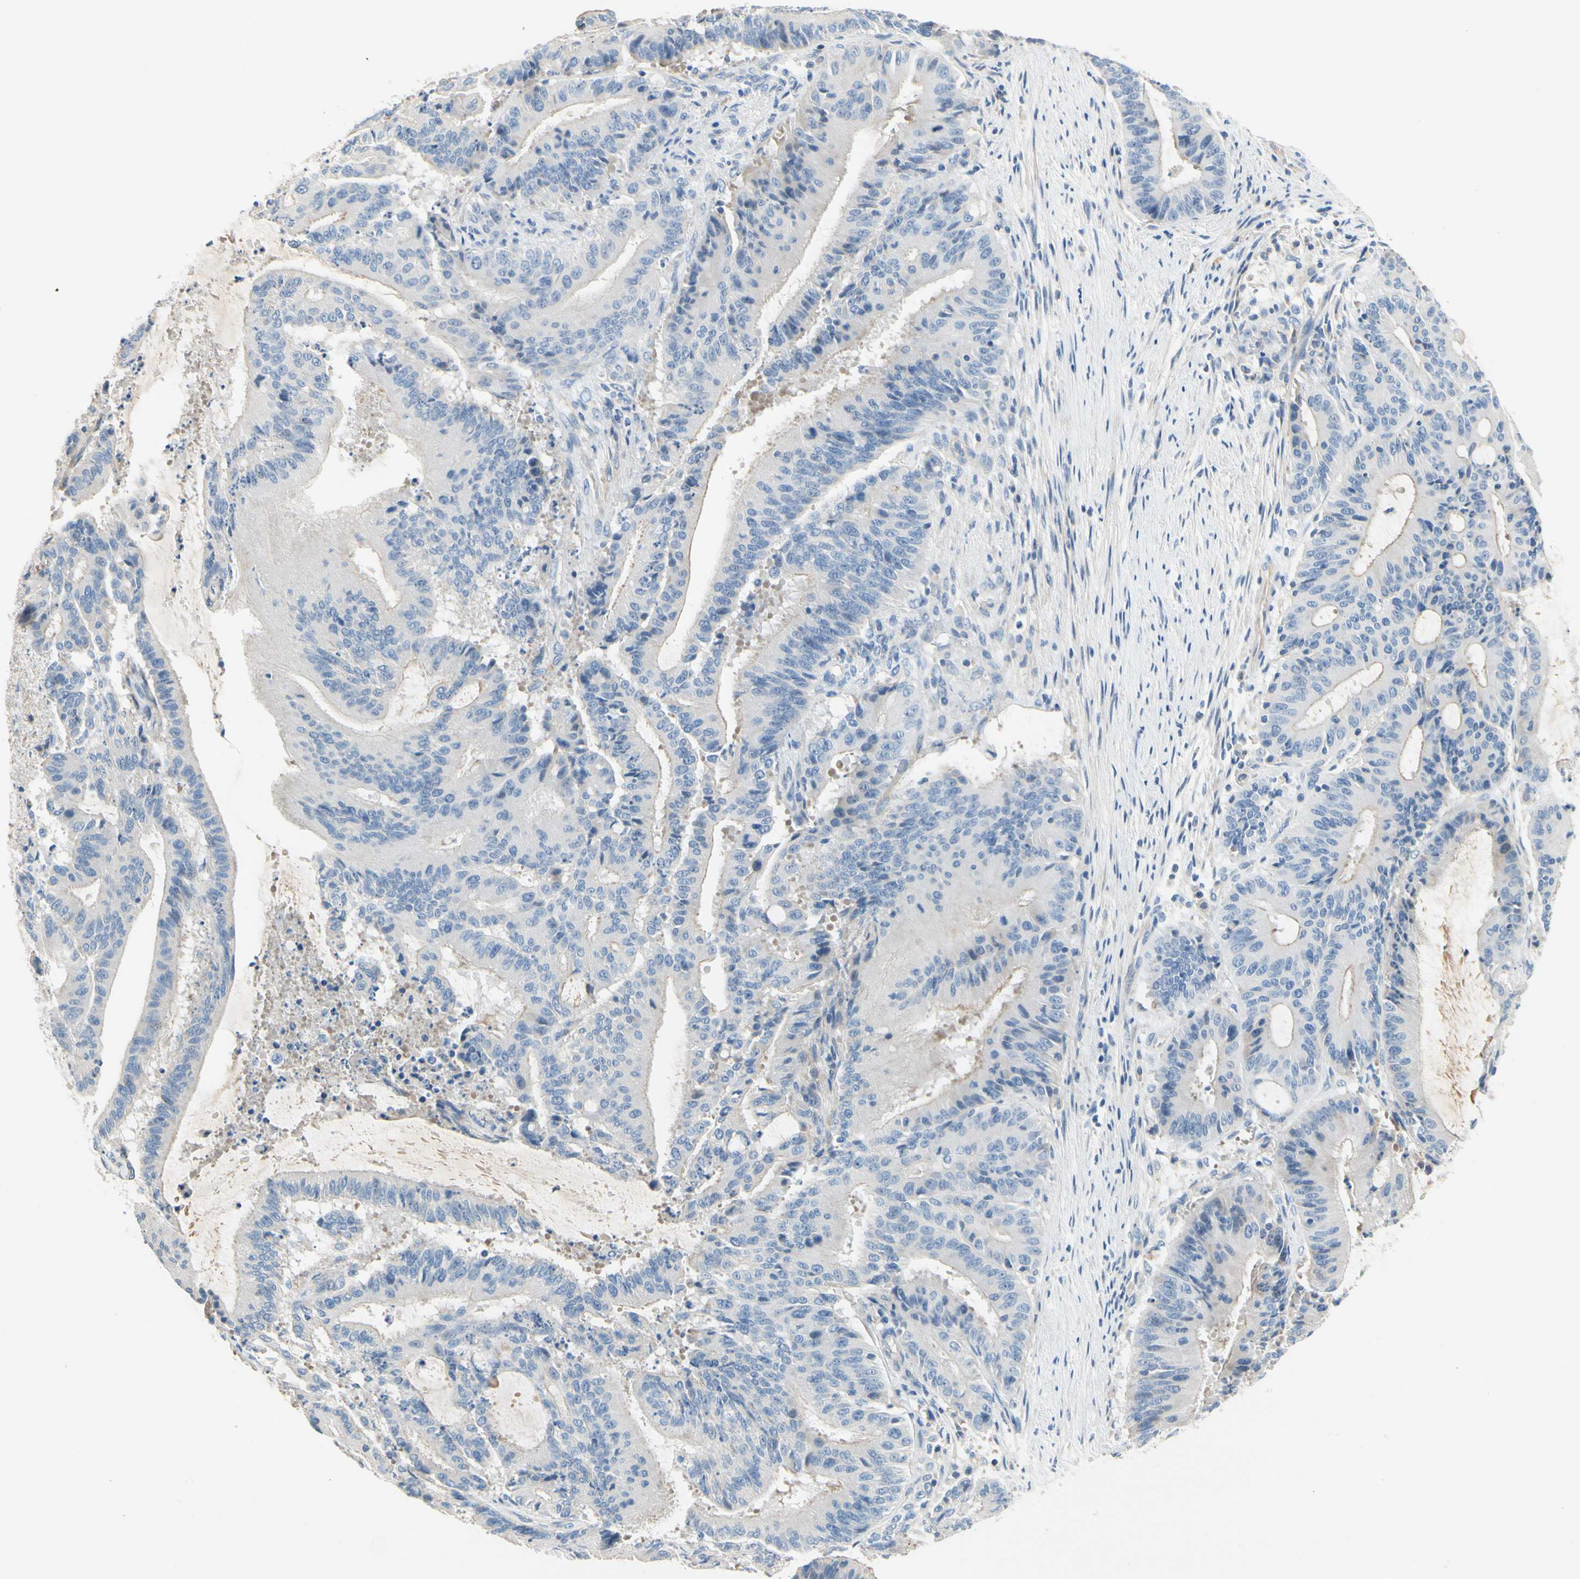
{"staining": {"intensity": "negative", "quantity": "none", "location": "none"}, "tissue": "liver cancer", "cell_type": "Tumor cells", "image_type": "cancer", "snomed": [{"axis": "morphology", "description": "Cholangiocarcinoma"}, {"axis": "topography", "description": "Liver"}], "caption": "Human liver cancer stained for a protein using immunohistochemistry (IHC) reveals no positivity in tumor cells.", "gene": "CCM2L", "patient": {"sex": "female", "age": 73}}